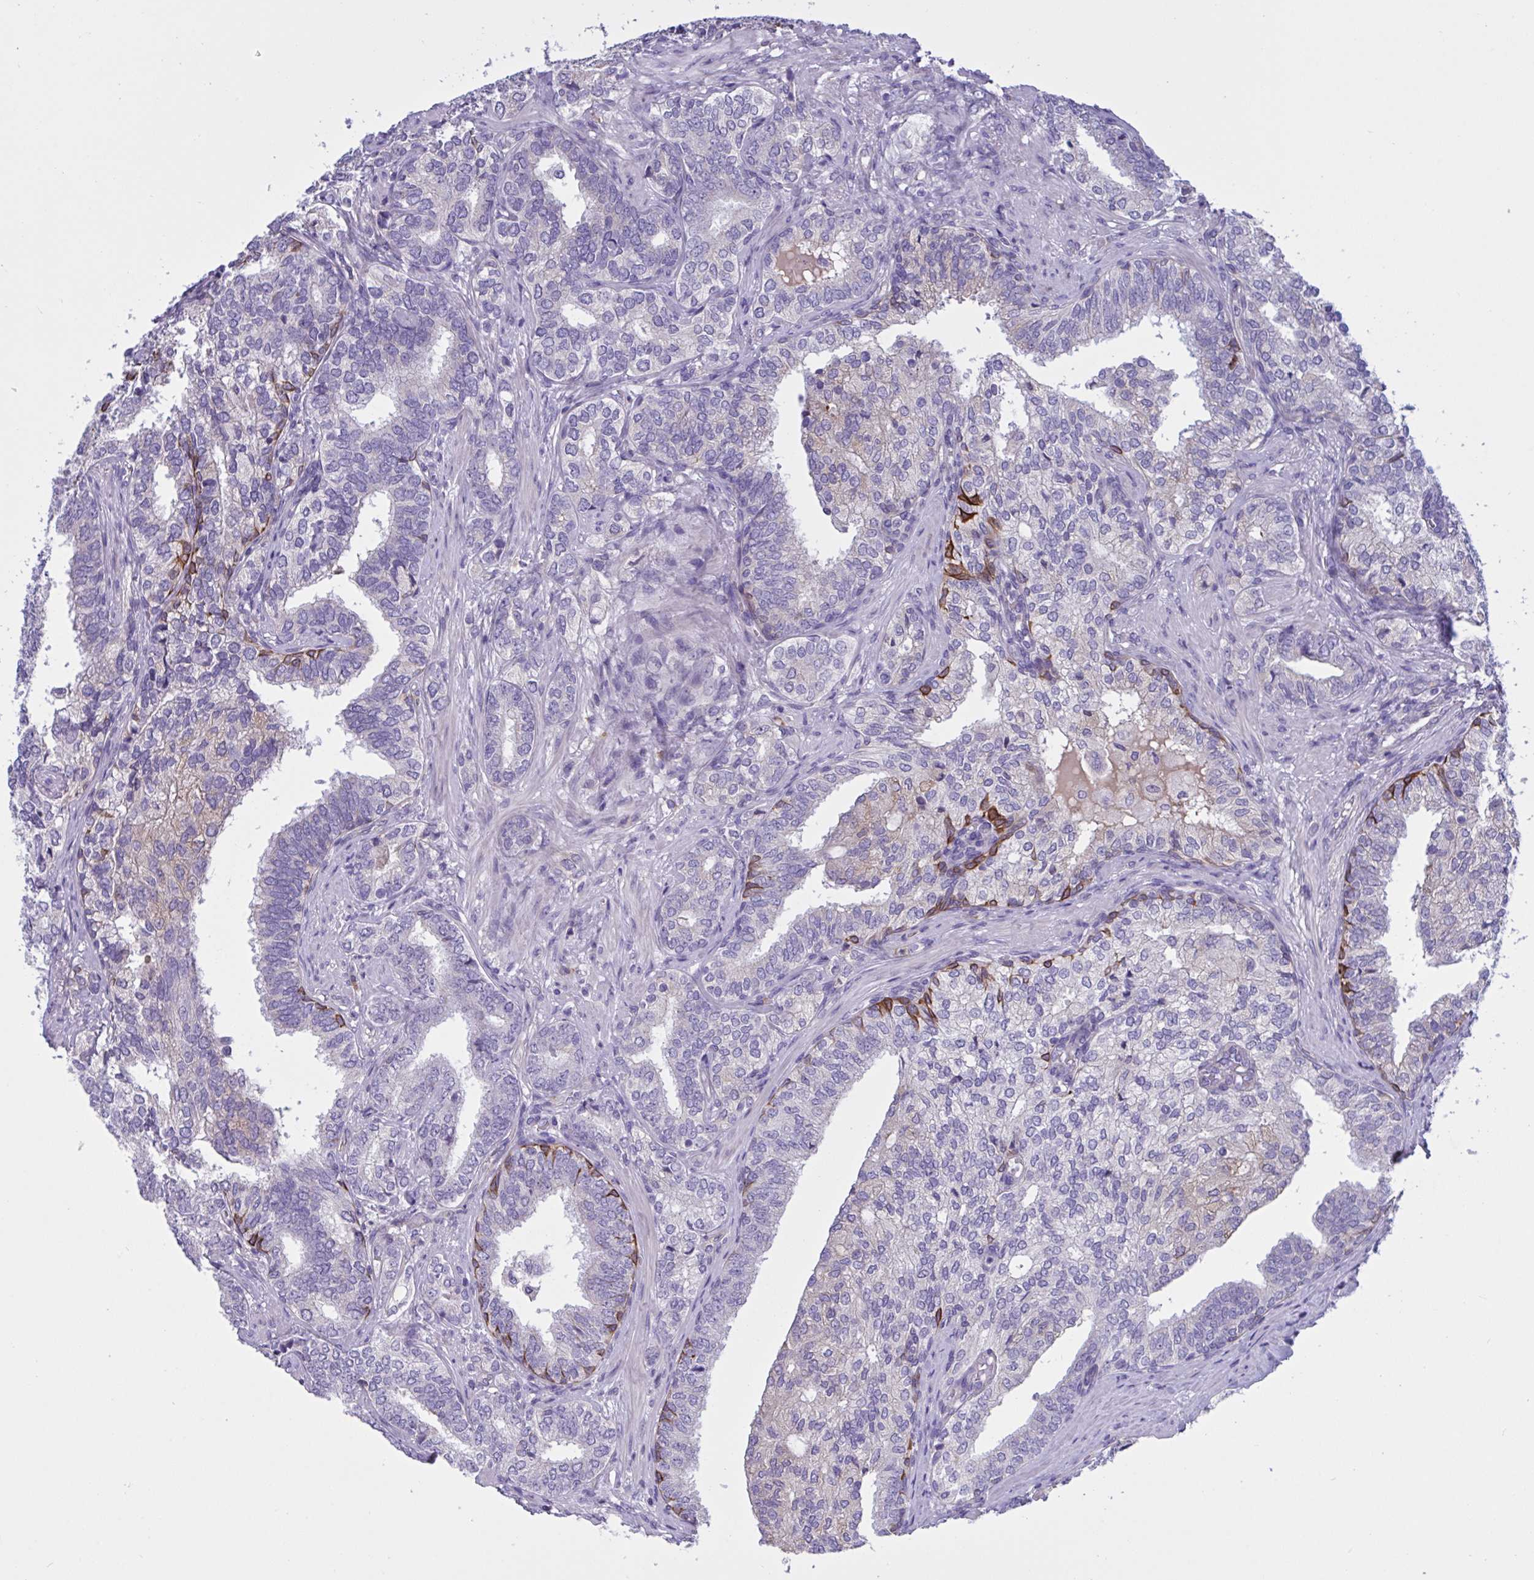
{"staining": {"intensity": "negative", "quantity": "none", "location": "none"}, "tissue": "prostate cancer", "cell_type": "Tumor cells", "image_type": "cancer", "snomed": [{"axis": "morphology", "description": "Adenocarcinoma, High grade"}, {"axis": "topography", "description": "Prostate"}], "caption": "High power microscopy histopathology image of an IHC image of prostate cancer, revealing no significant staining in tumor cells.", "gene": "SLC66A1", "patient": {"sex": "male", "age": 72}}